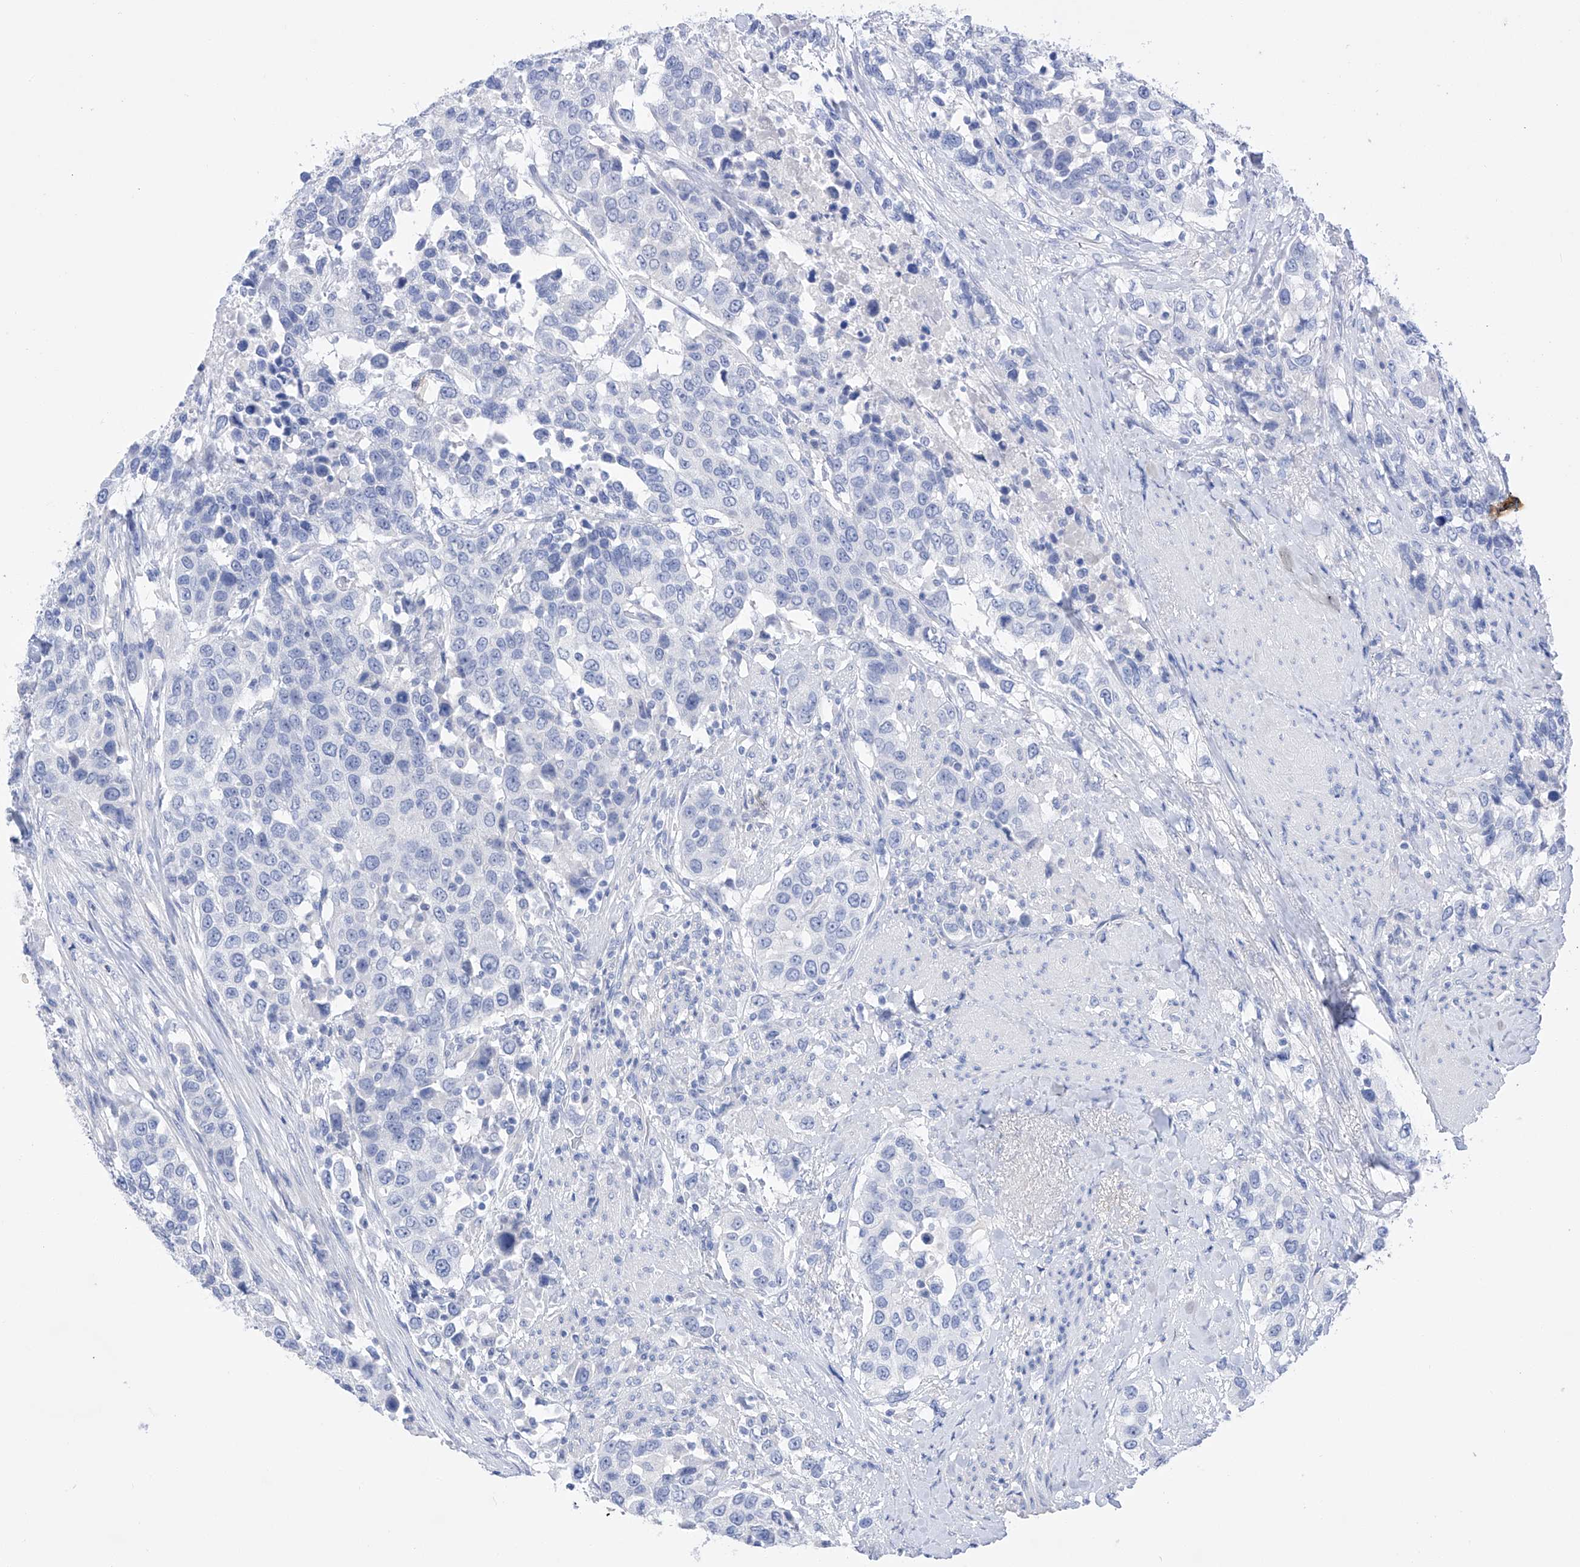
{"staining": {"intensity": "negative", "quantity": "none", "location": "none"}, "tissue": "urothelial cancer", "cell_type": "Tumor cells", "image_type": "cancer", "snomed": [{"axis": "morphology", "description": "Urothelial carcinoma, High grade"}, {"axis": "topography", "description": "Urinary bladder"}], "caption": "IHC micrograph of neoplastic tissue: urothelial cancer stained with DAB exhibits no significant protein expression in tumor cells.", "gene": "FLG", "patient": {"sex": "female", "age": 80}}